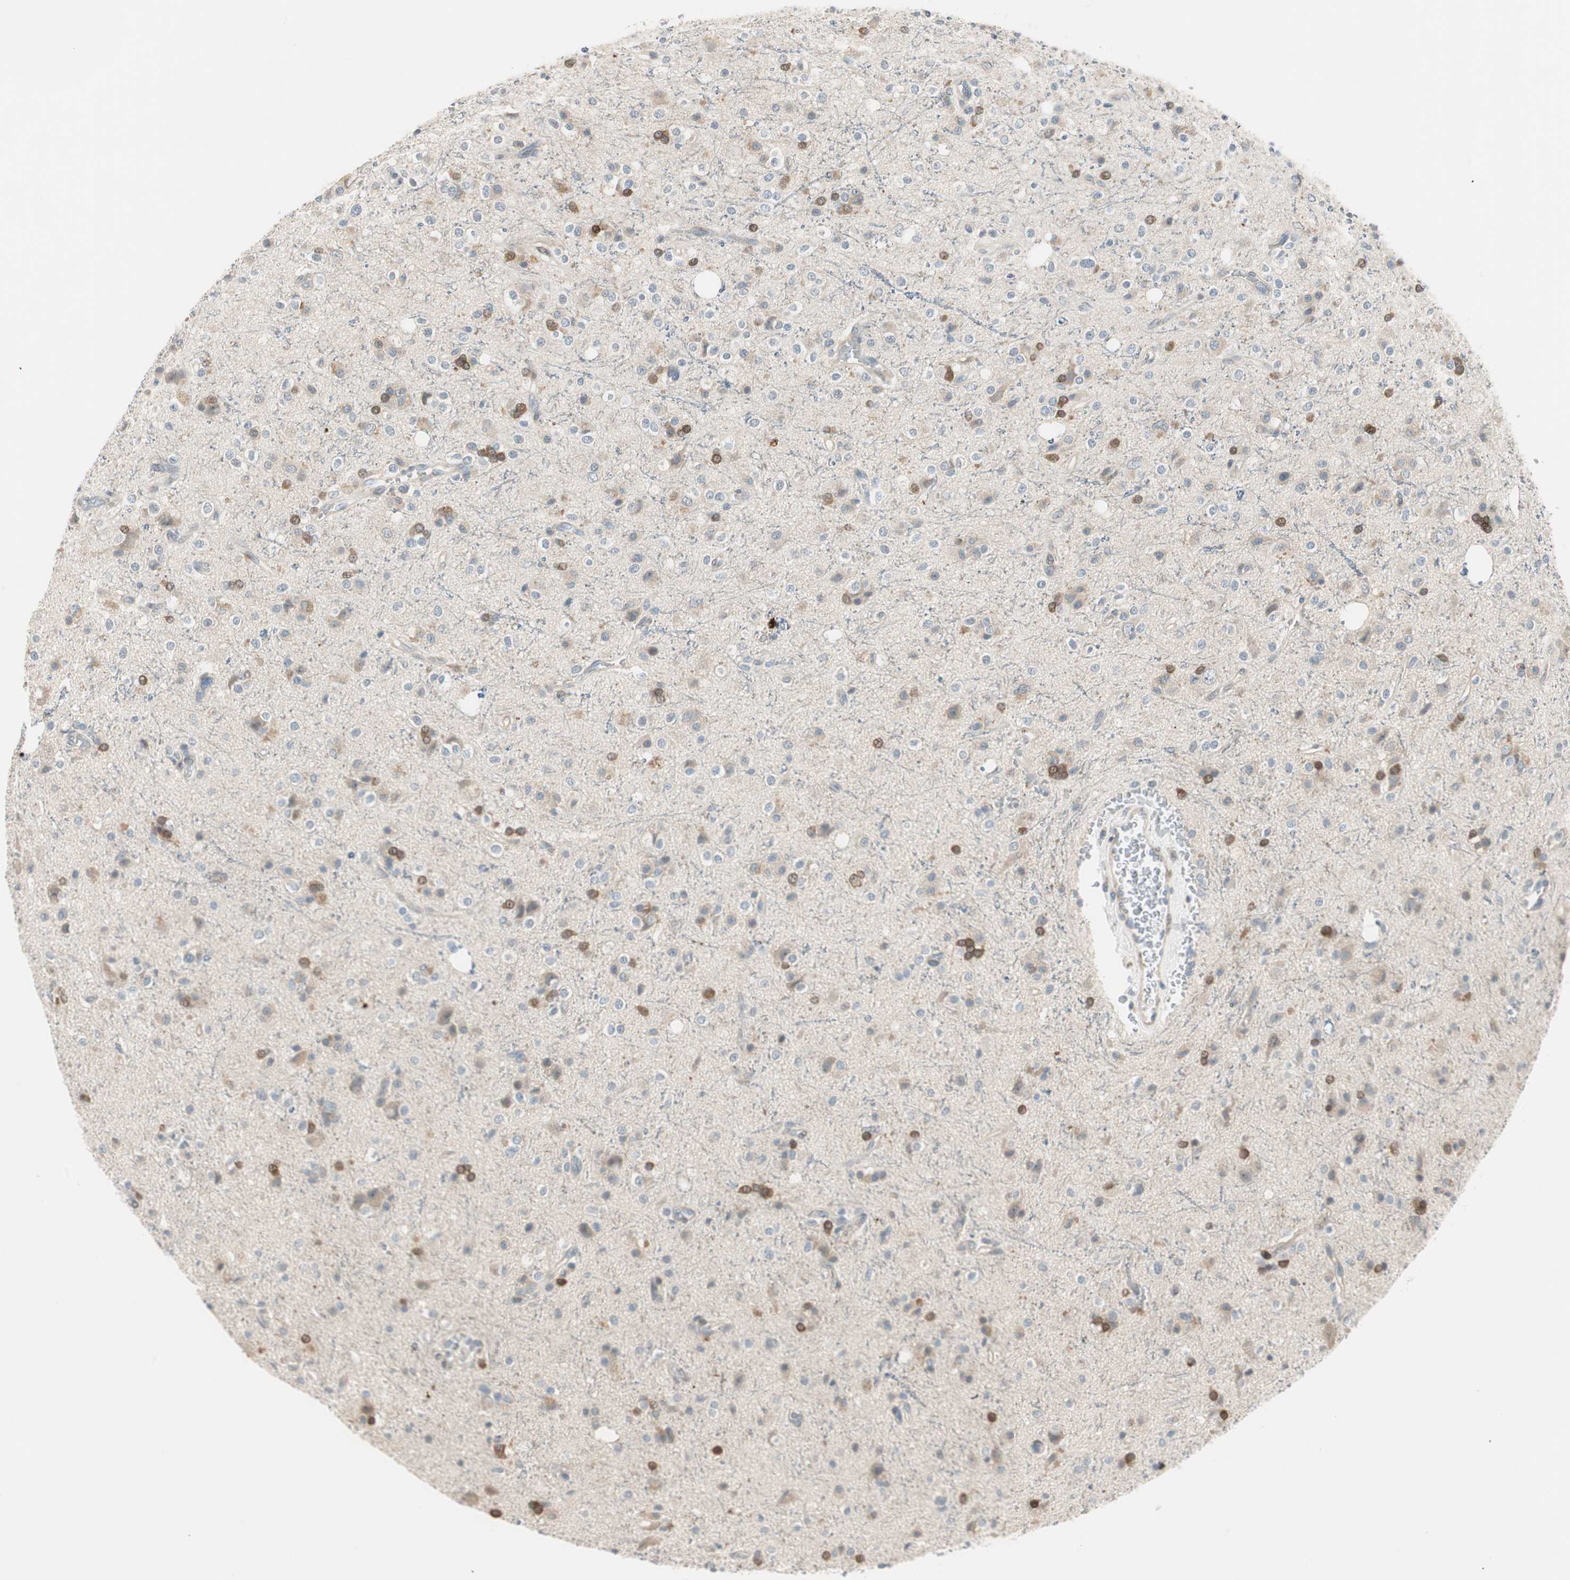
{"staining": {"intensity": "moderate", "quantity": "25%-75%", "location": "nuclear"}, "tissue": "glioma", "cell_type": "Tumor cells", "image_type": "cancer", "snomed": [{"axis": "morphology", "description": "Glioma, malignant, High grade"}, {"axis": "topography", "description": "Brain"}], "caption": "Glioma tissue reveals moderate nuclear expression in about 25%-75% of tumor cells The staining was performed using DAB, with brown indicating positive protein expression. Nuclei are stained blue with hematoxylin.", "gene": "CGRRF1", "patient": {"sex": "male", "age": 47}}